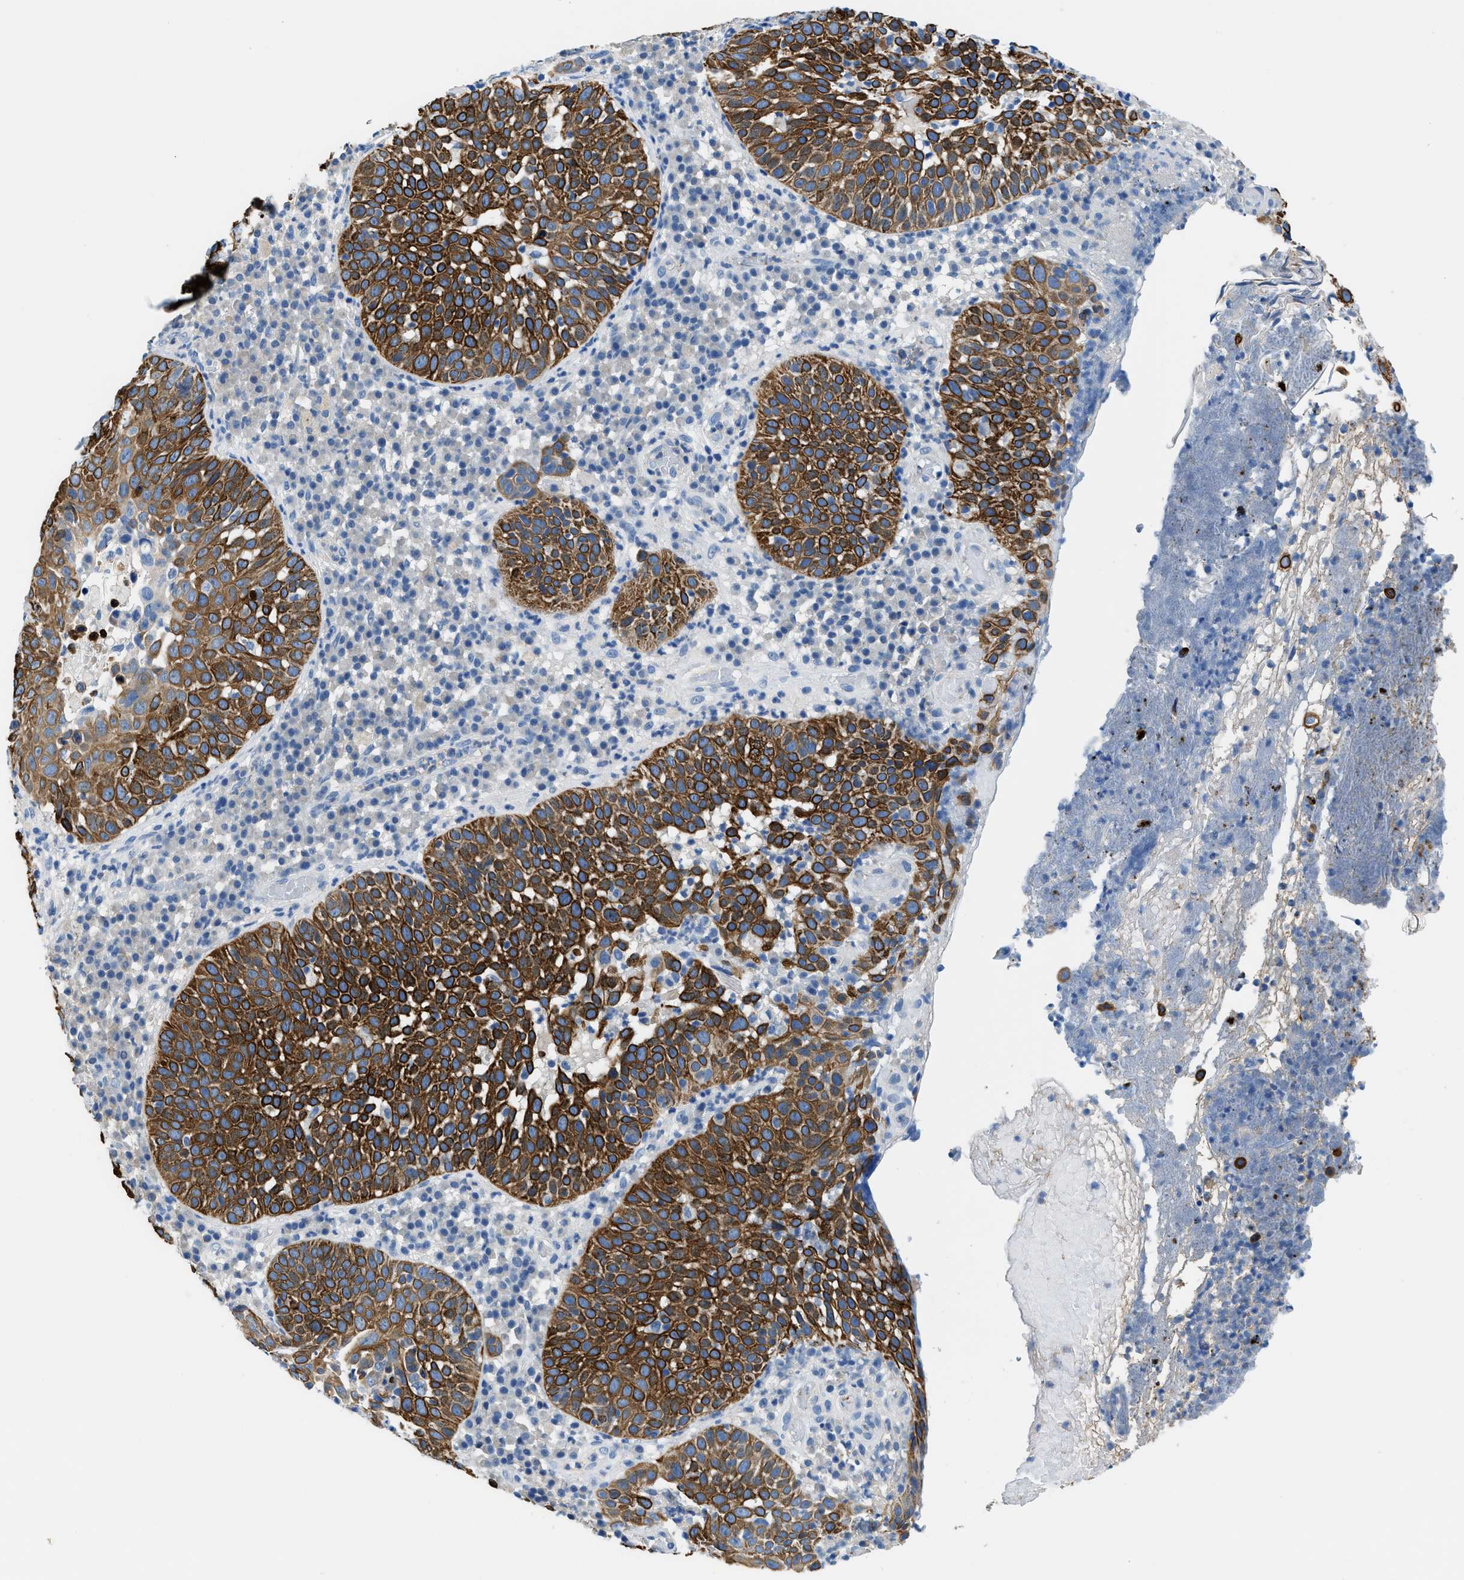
{"staining": {"intensity": "strong", "quantity": ">75%", "location": "cytoplasmic/membranous"}, "tissue": "skin cancer", "cell_type": "Tumor cells", "image_type": "cancer", "snomed": [{"axis": "morphology", "description": "Squamous cell carcinoma in situ, NOS"}, {"axis": "morphology", "description": "Squamous cell carcinoma, NOS"}, {"axis": "topography", "description": "Skin"}], "caption": "A photomicrograph of human skin squamous cell carcinoma stained for a protein reveals strong cytoplasmic/membranous brown staining in tumor cells.", "gene": "SLC10A6", "patient": {"sex": "male", "age": 93}}